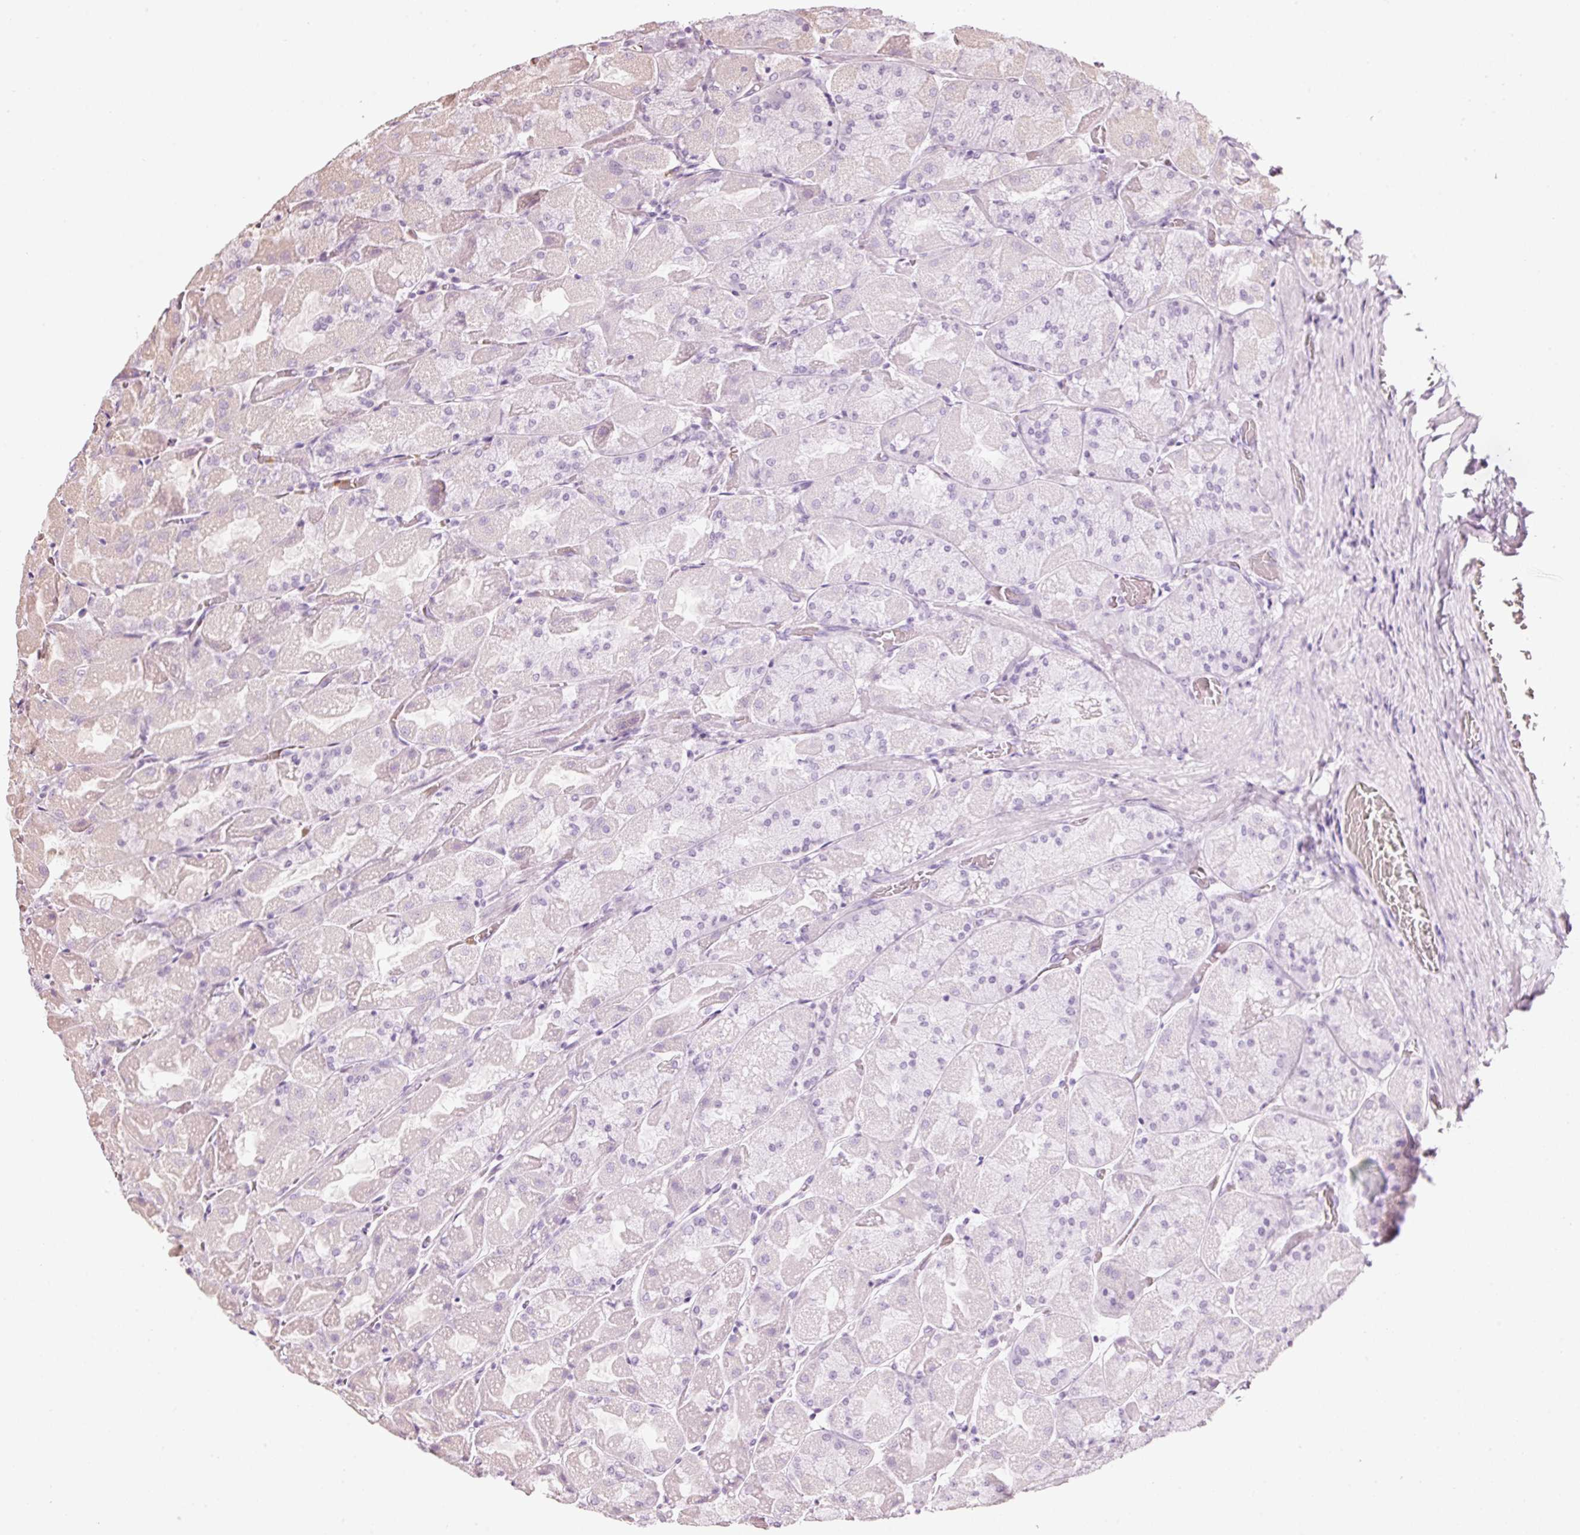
{"staining": {"intensity": "negative", "quantity": "none", "location": "none"}, "tissue": "stomach", "cell_type": "Glandular cells", "image_type": "normal", "snomed": [{"axis": "morphology", "description": "Normal tissue, NOS"}, {"axis": "topography", "description": "Stomach"}], "caption": "This is a photomicrograph of immunohistochemistry staining of benign stomach, which shows no positivity in glandular cells.", "gene": "LDHAL6B", "patient": {"sex": "female", "age": 61}}